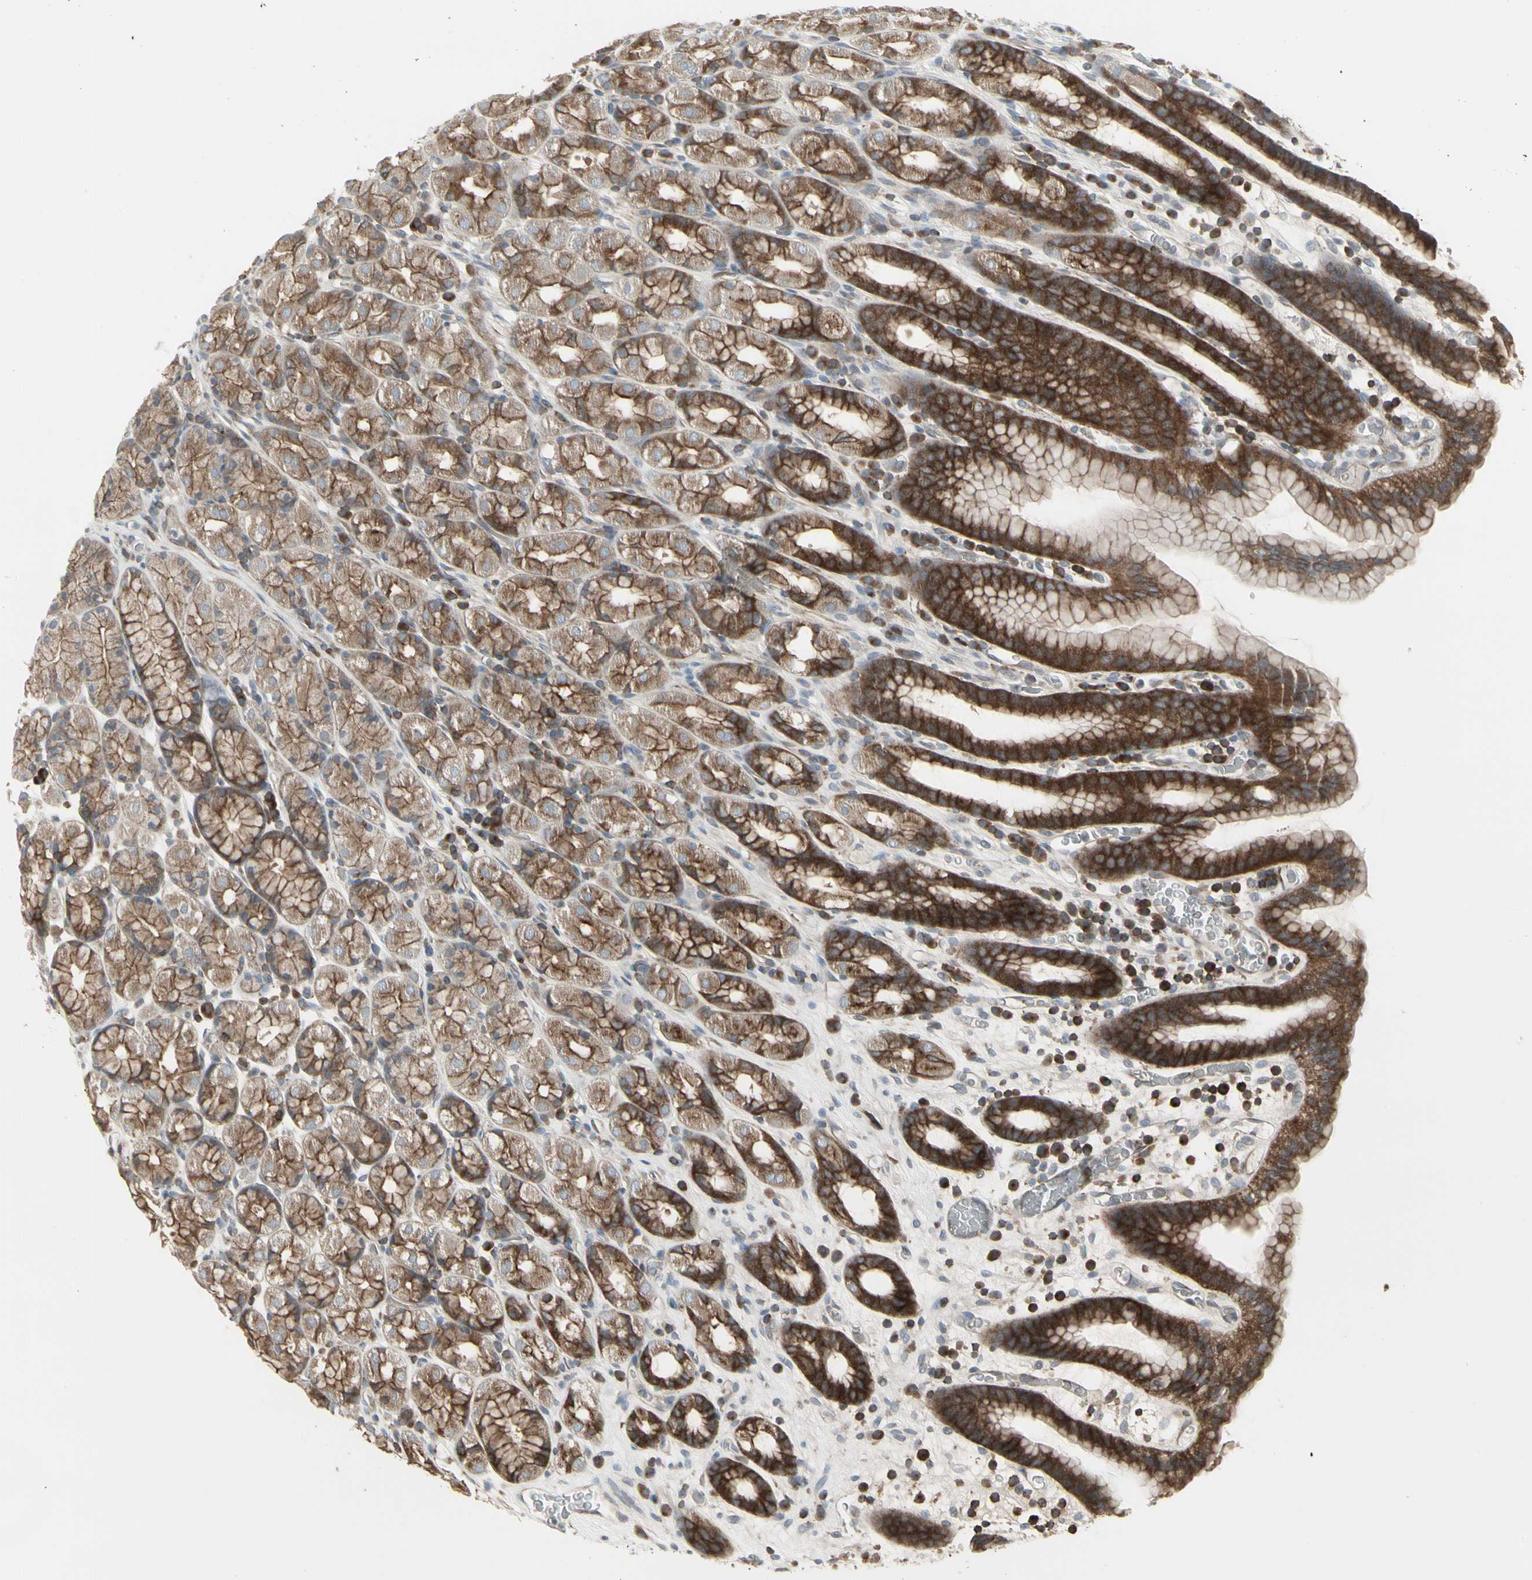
{"staining": {"intensity": "moderate", "quantity": ">75%", "location": "cytoplasmic/membranous"}, "tissue": "stomach", "cell_type": "Glandular cells", "image_type": "normal", "snomed": [{"axis": "morphology", "description": "Normal tissue, NOS"}, {"axis": "topography", "description": "Stomach, upper"}], "caption": "An image of human stomach stained for a protein demonstrates moderate cytoplasmic/membranous brown staining in glandular cells. The protein is shown in brown color, while the nuclei are stained blue.", "gene": "EPS15", "patient": {"sex": "male", "age": 68}}